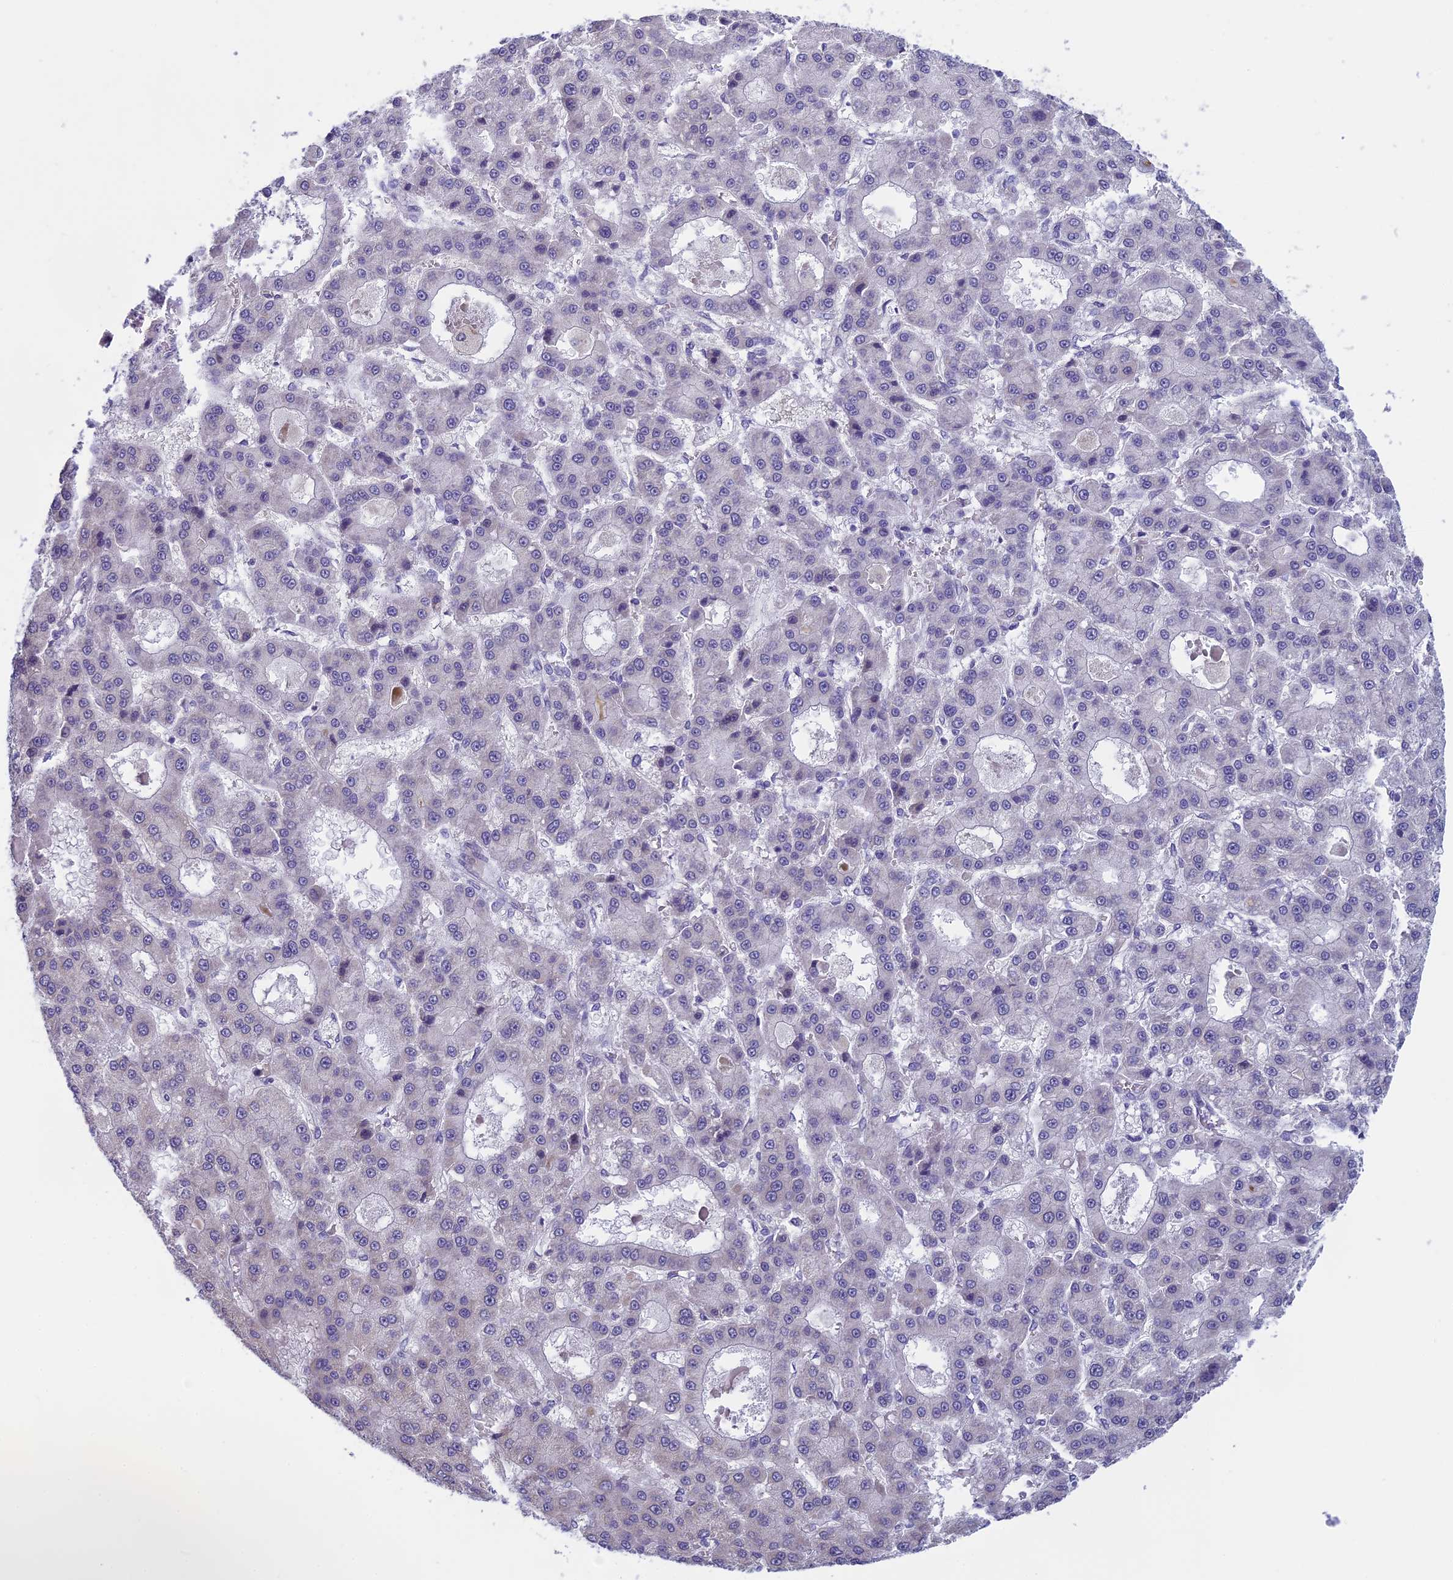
{"staining": {"intensity": "negative", "quantity": "none", "location": "none"}, "tissue": "liver cancer", "cell_type": "Tumor cells", "image_type": "cancer", "snomed": [{"axis": "morphology", "description": "Carcinoma, Hepatocellular, NOS"}, {"axis": "topography", "description": "Liver"}], "caption": "An immunohistochemistry photomicrograph of liver cancer (hepatocellular carcinoma) is shown. There is no staining in tumor cells of liver cancer (hepatocellular carcinoma). The staining is performed using DAB brown chromogen with nuclei counter-stained in using hematoxylin.", "gene": "ARHGEF37", "patient": {"sex": "male", "age": 70}}